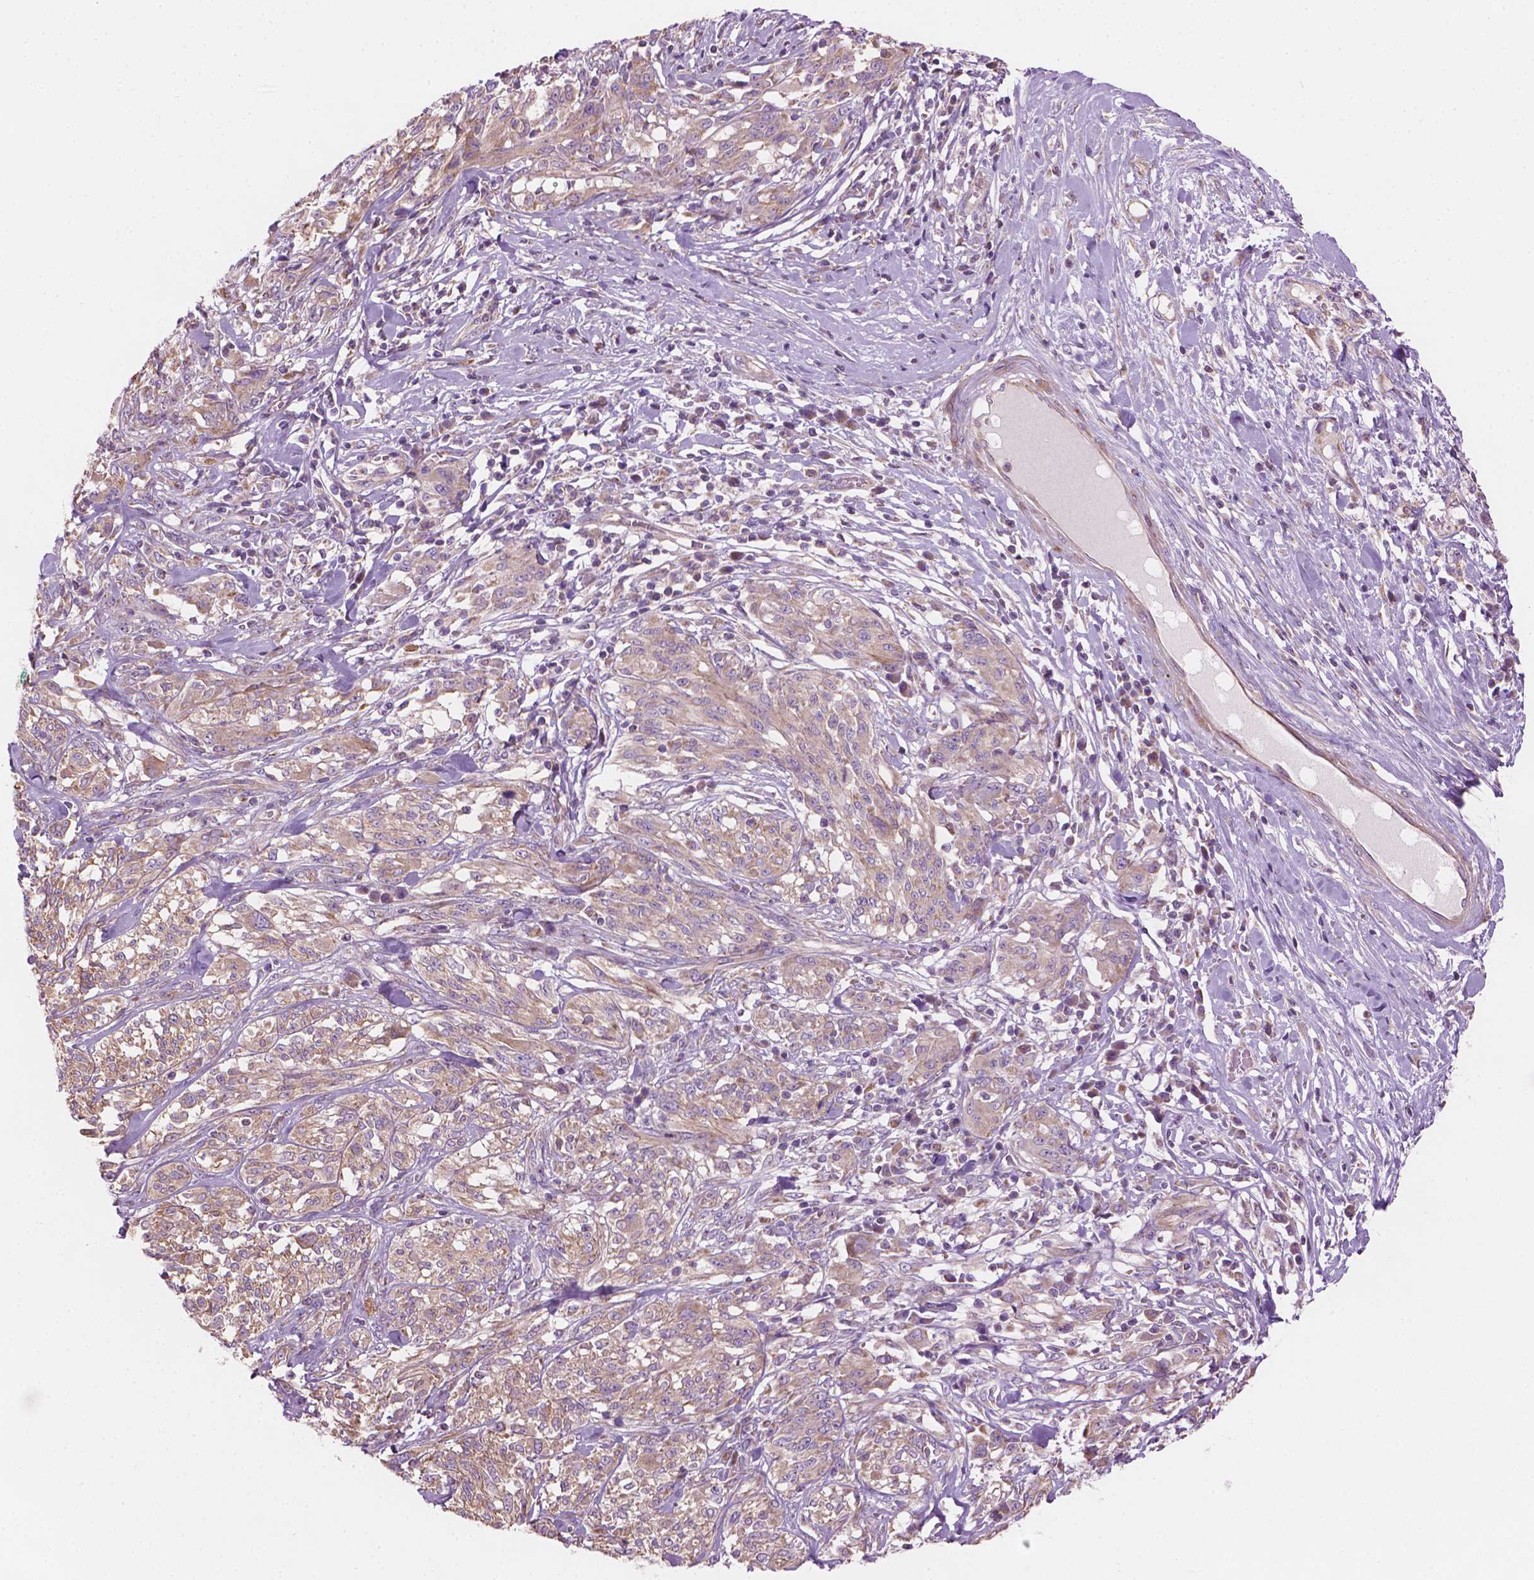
{"staining": {"intensity": "moderate", "quantity": ">75%", "location": "cytoplasmic/membranous"}, "tissue": "melanoma", "cell_type": "Tumor cells", "image_type": "cancer", "snomed": [{"axis": "morphology", "description": "Malignant melanoma, NOS"}, {"axis": "topography", "description": "Skin"}], "caption": "Human melanoma stained with a brown dye exhibits moderate cytoplasmic/membranous positive staining in approximately >75% of tumor cells.", "gene": "TTC29", "patient": {"sex": "female", "age": 91}}